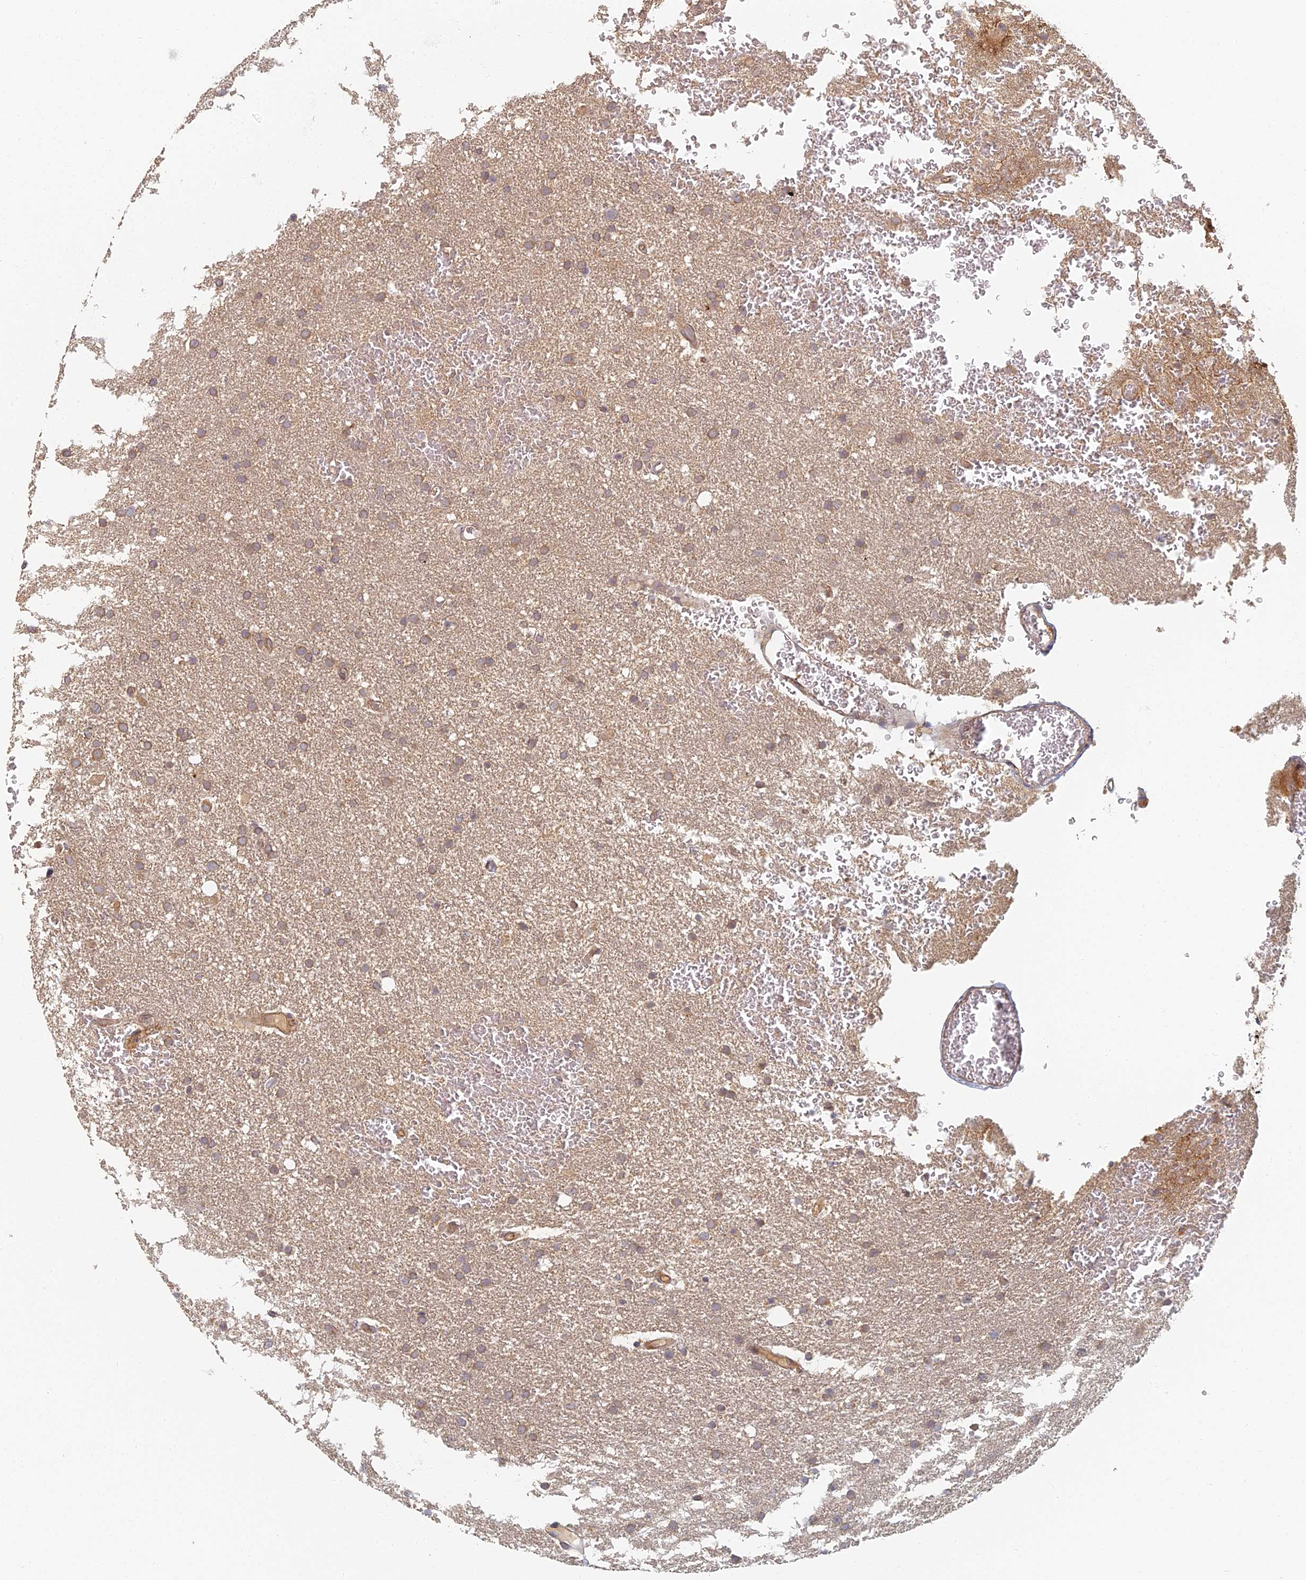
{"staining": {"intensity": "weak", "quantity": ">75%", "location": "cytoplasmic/membranous"}, "tissue": "glioma", "cell_type": "Tumor cells", "image_type": "cancer", "snomed": [{"axis": "morphology", "description": "Glioma, malignant, High grade"}, {"axis": "topography", "description": "Cerebral cortex"}], "caption": "Malignant high-grade glioma stained for a protein (brown) reveals weak cytoplasmic/membranous positive expression in about >75% of tumor cells.", "gene": "INO80D", "patient": {"sex": "female", "age": 36}}